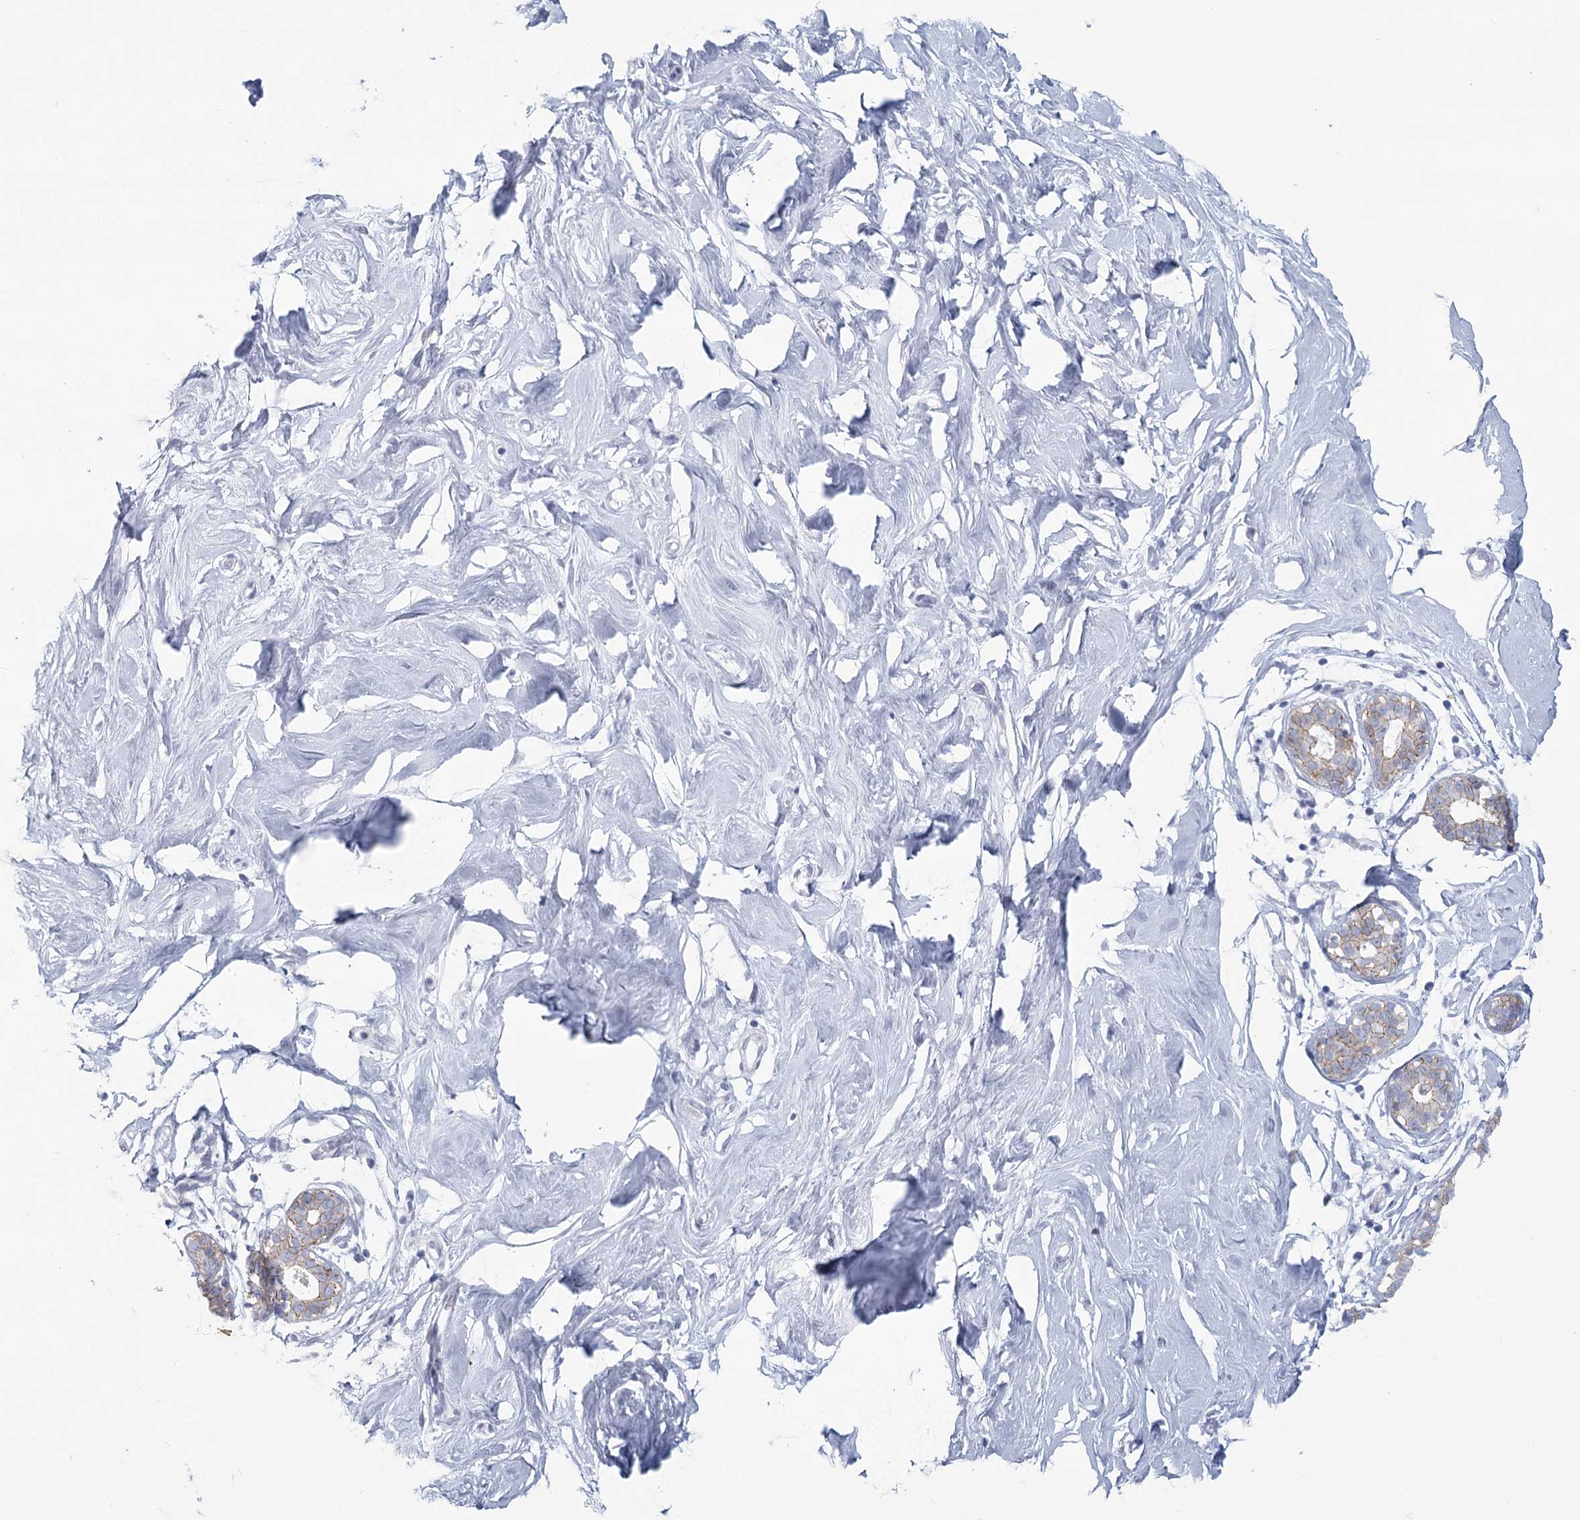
{"staining": {"intensity": "negative", "quantity": "none", "location": "none"}, "tissue": "breast", "cell_type": "Adipocytes", "image_type": "normal", "snomed": [{"axis": "morphology", "description": "Normal tissue, NOS"}, {"axis": "morphology", "description": "Adenoma, NOS"}, {"axis": "topography", "description": "Breast"}], "caption": "High magnification brightfield microscopy of benign breast stained with DAB (3,3'-diaminobenzidine) (brown) and counterstained with hematoxylin (blue): adipocytes show no significant staining. Nuclei are stained in blue.", "gene": "WNT8B", "patient": {"sex": "female", "age": 23}}